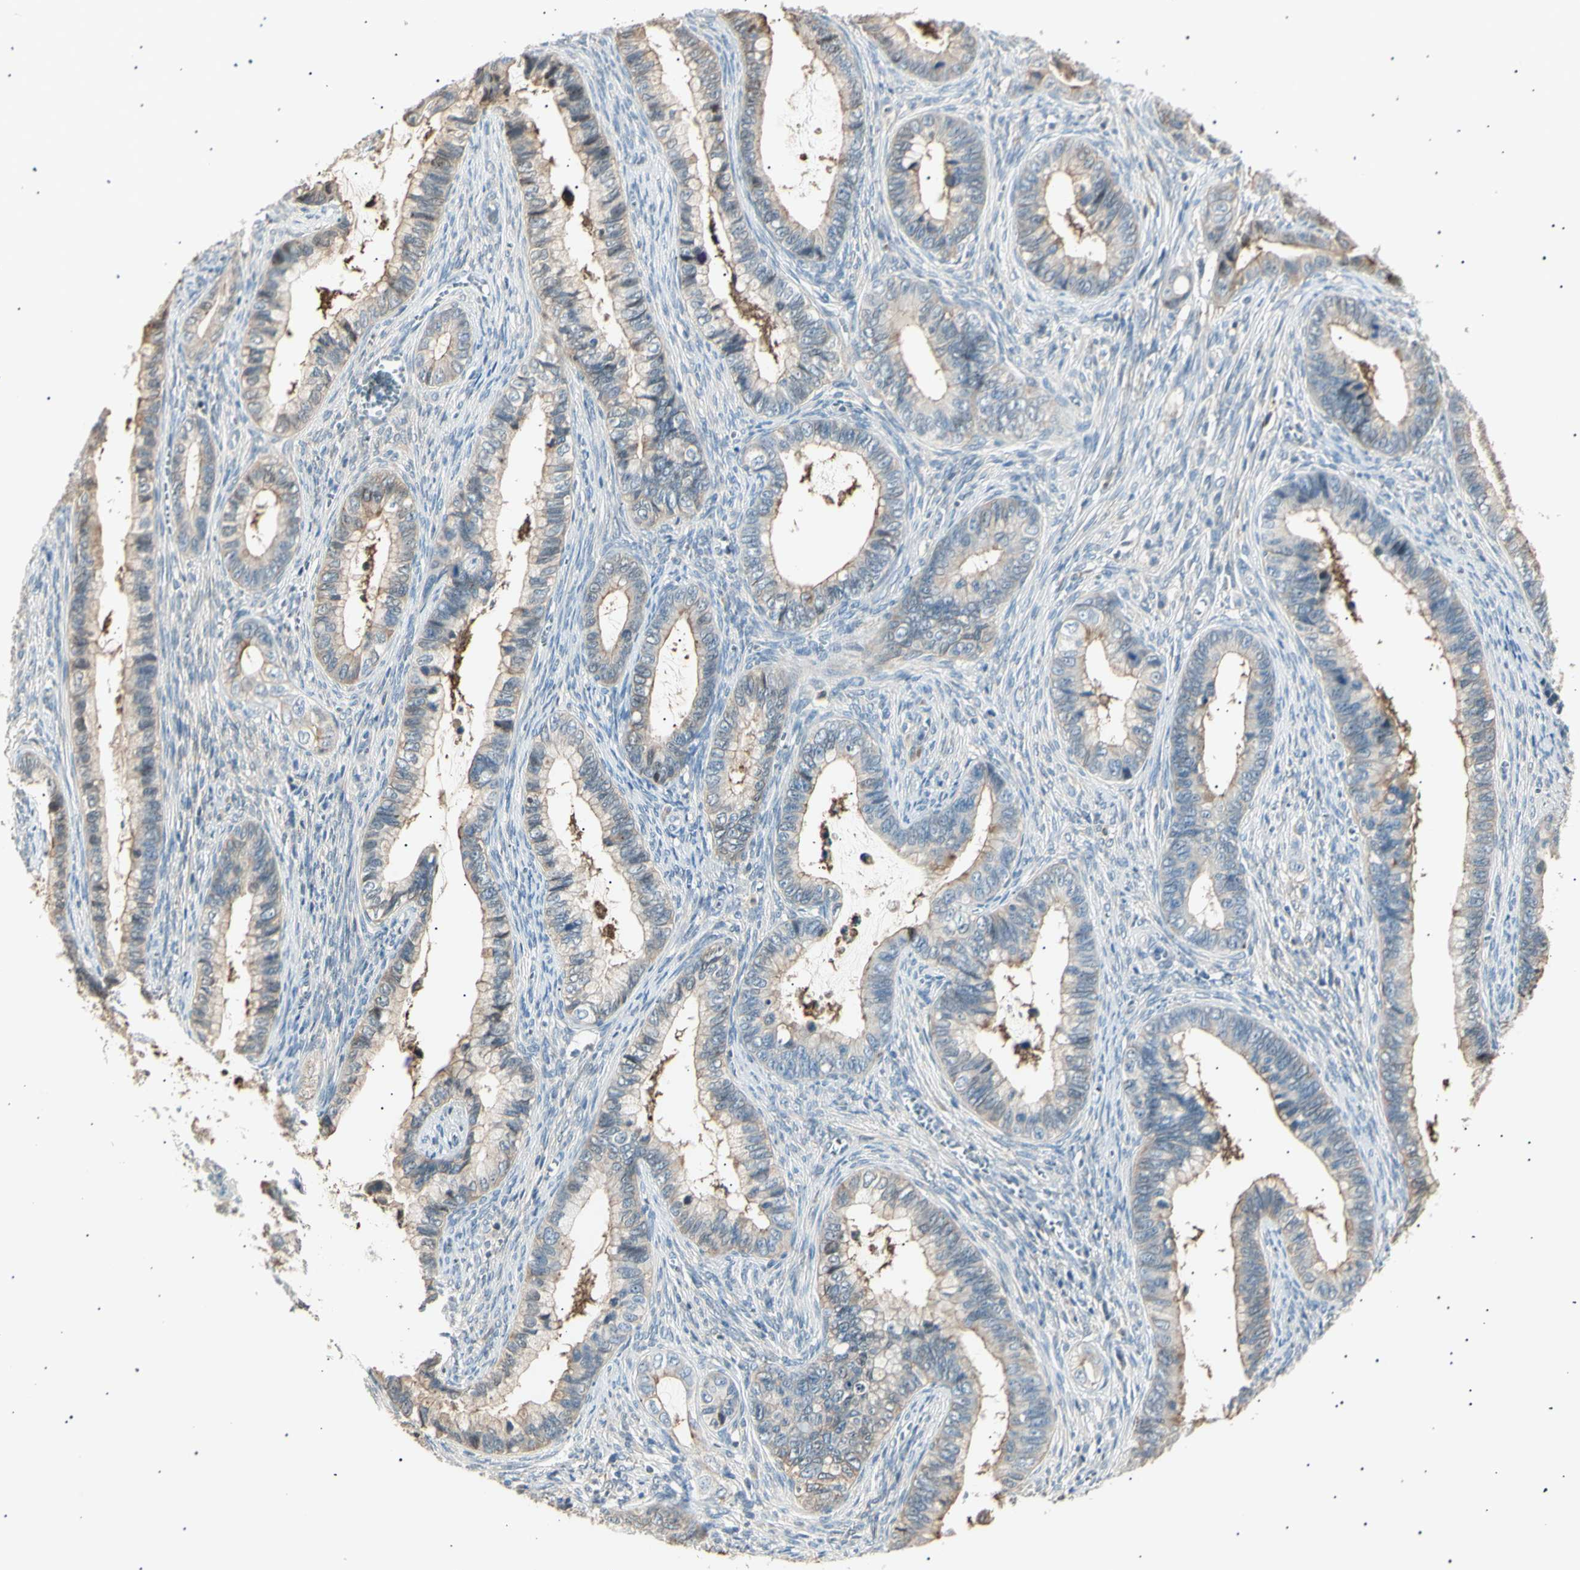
{"staining": {"intensity": "weak", "quantity": ">75%", "location": "cytoplasmic/membranous"}, "tissue": "cervical cancer", "cell_type": "Tumor cells", "image_type": "cancer", "snomed": [{"axis": "morphology", "description": "Adenocarcinoma, NOS"}, {"axis": "topography", "description": "Cervix"}], "caption": "Cervical cancer stained with a protein marker exhibits weak staining in tumor cells.", "gene": "LHPP", "patient": {"sex": "female", "age": 44}}